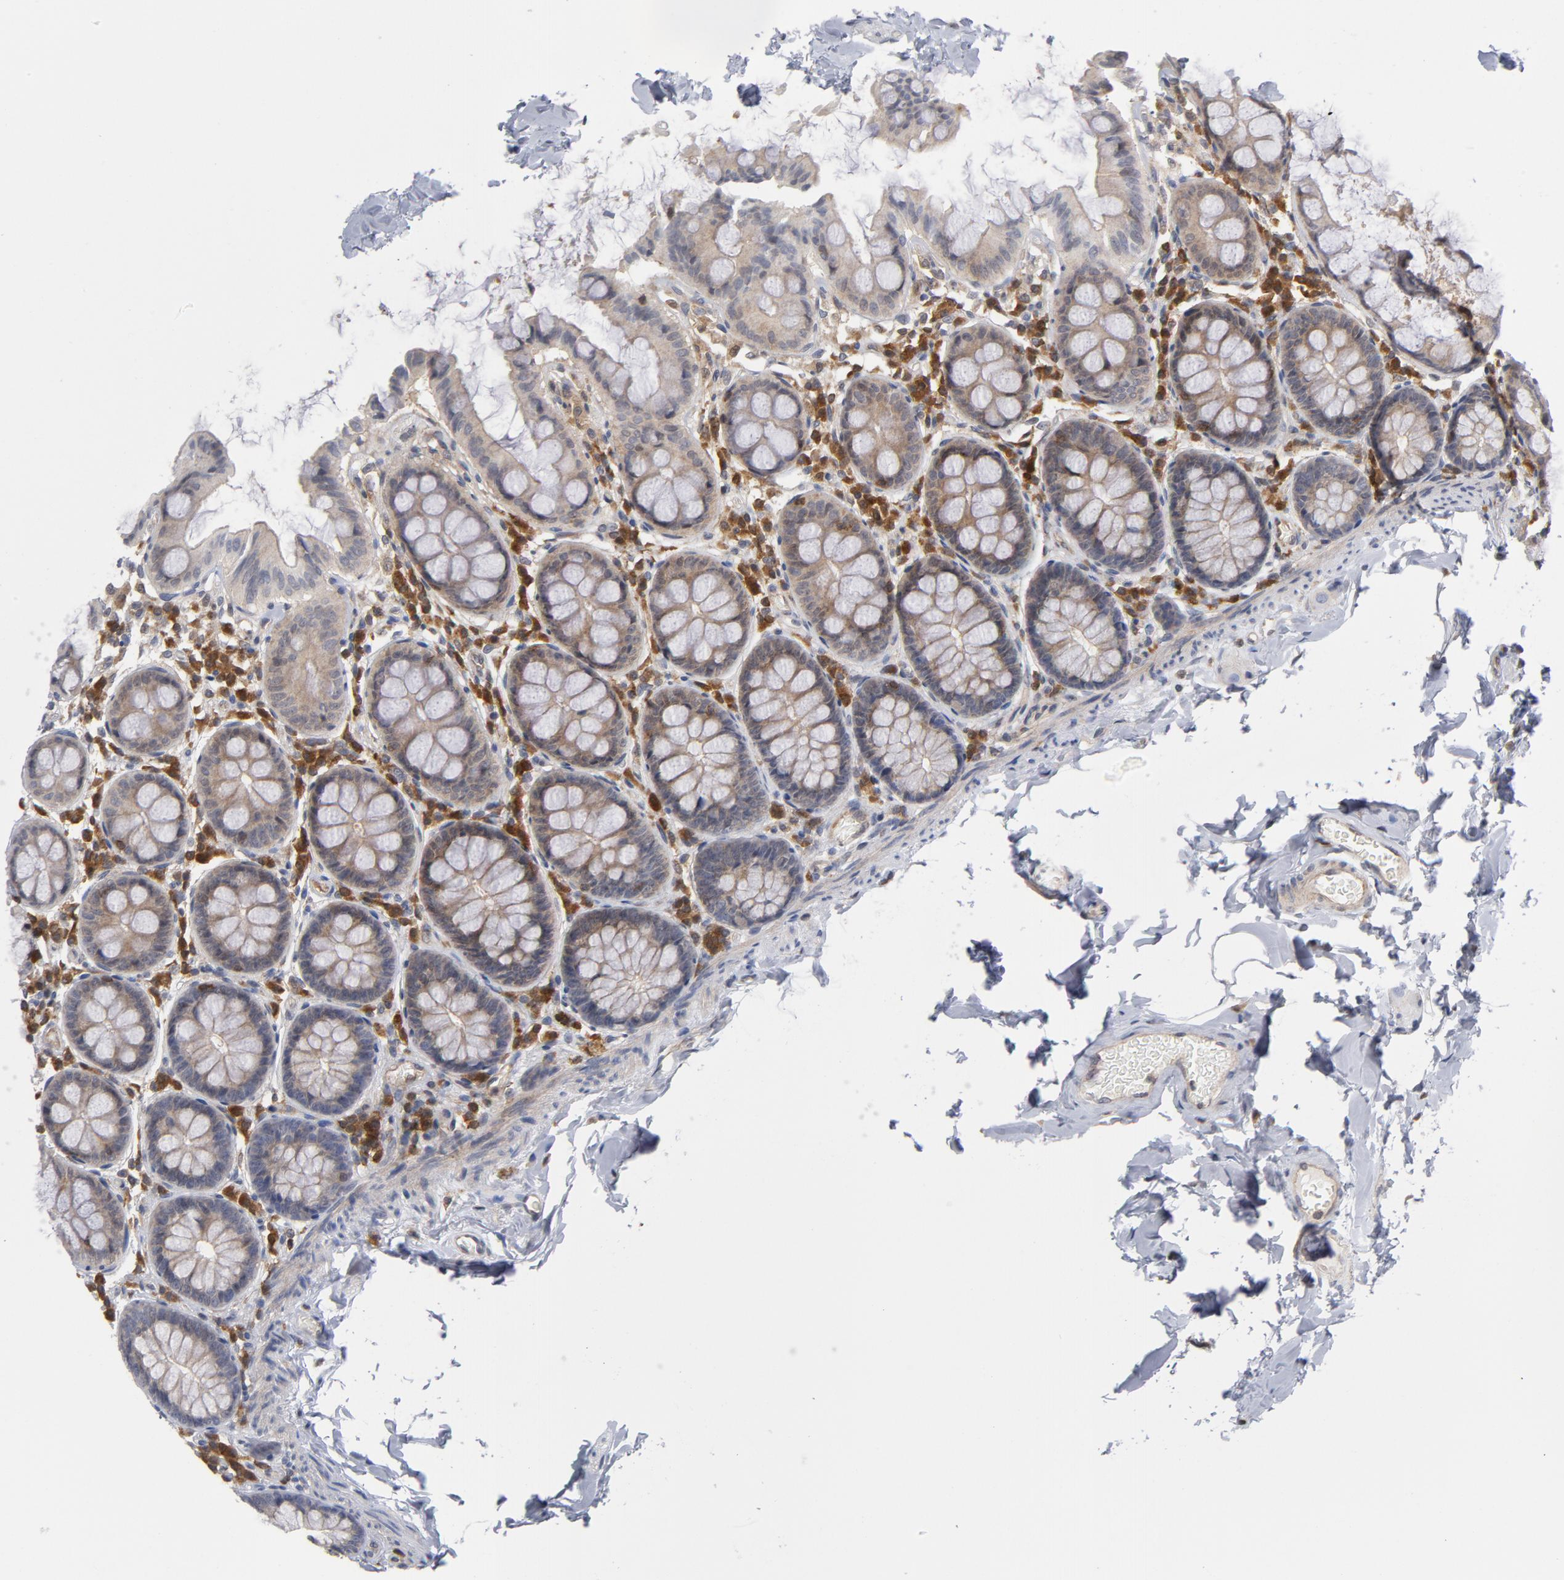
{"staining": {"intensity": "weak", "quantity": ">75%", "location": "cytoplasmic/membranous"}, "tissue": "colon", "cell_type": "Endothelial cells", "image_type": "normal", "snomed": [{"axis": "morphology", "description": "Normal tissue, NOS"}, {"axis": "topography", "description": "Colon"}], "caption": "Immunohistochemistry (IHC) histopathology image of normal colon: colon stained using immunohistochemistry (IHC) shows low levels of weak protein expression localized specifically in the cytoplasmic/membranous of endothelial cells, appearing as a cytoplasmic/membranous brown color.", "gene": "TRADD", "patient": {"sex": "female", "age": 61}}